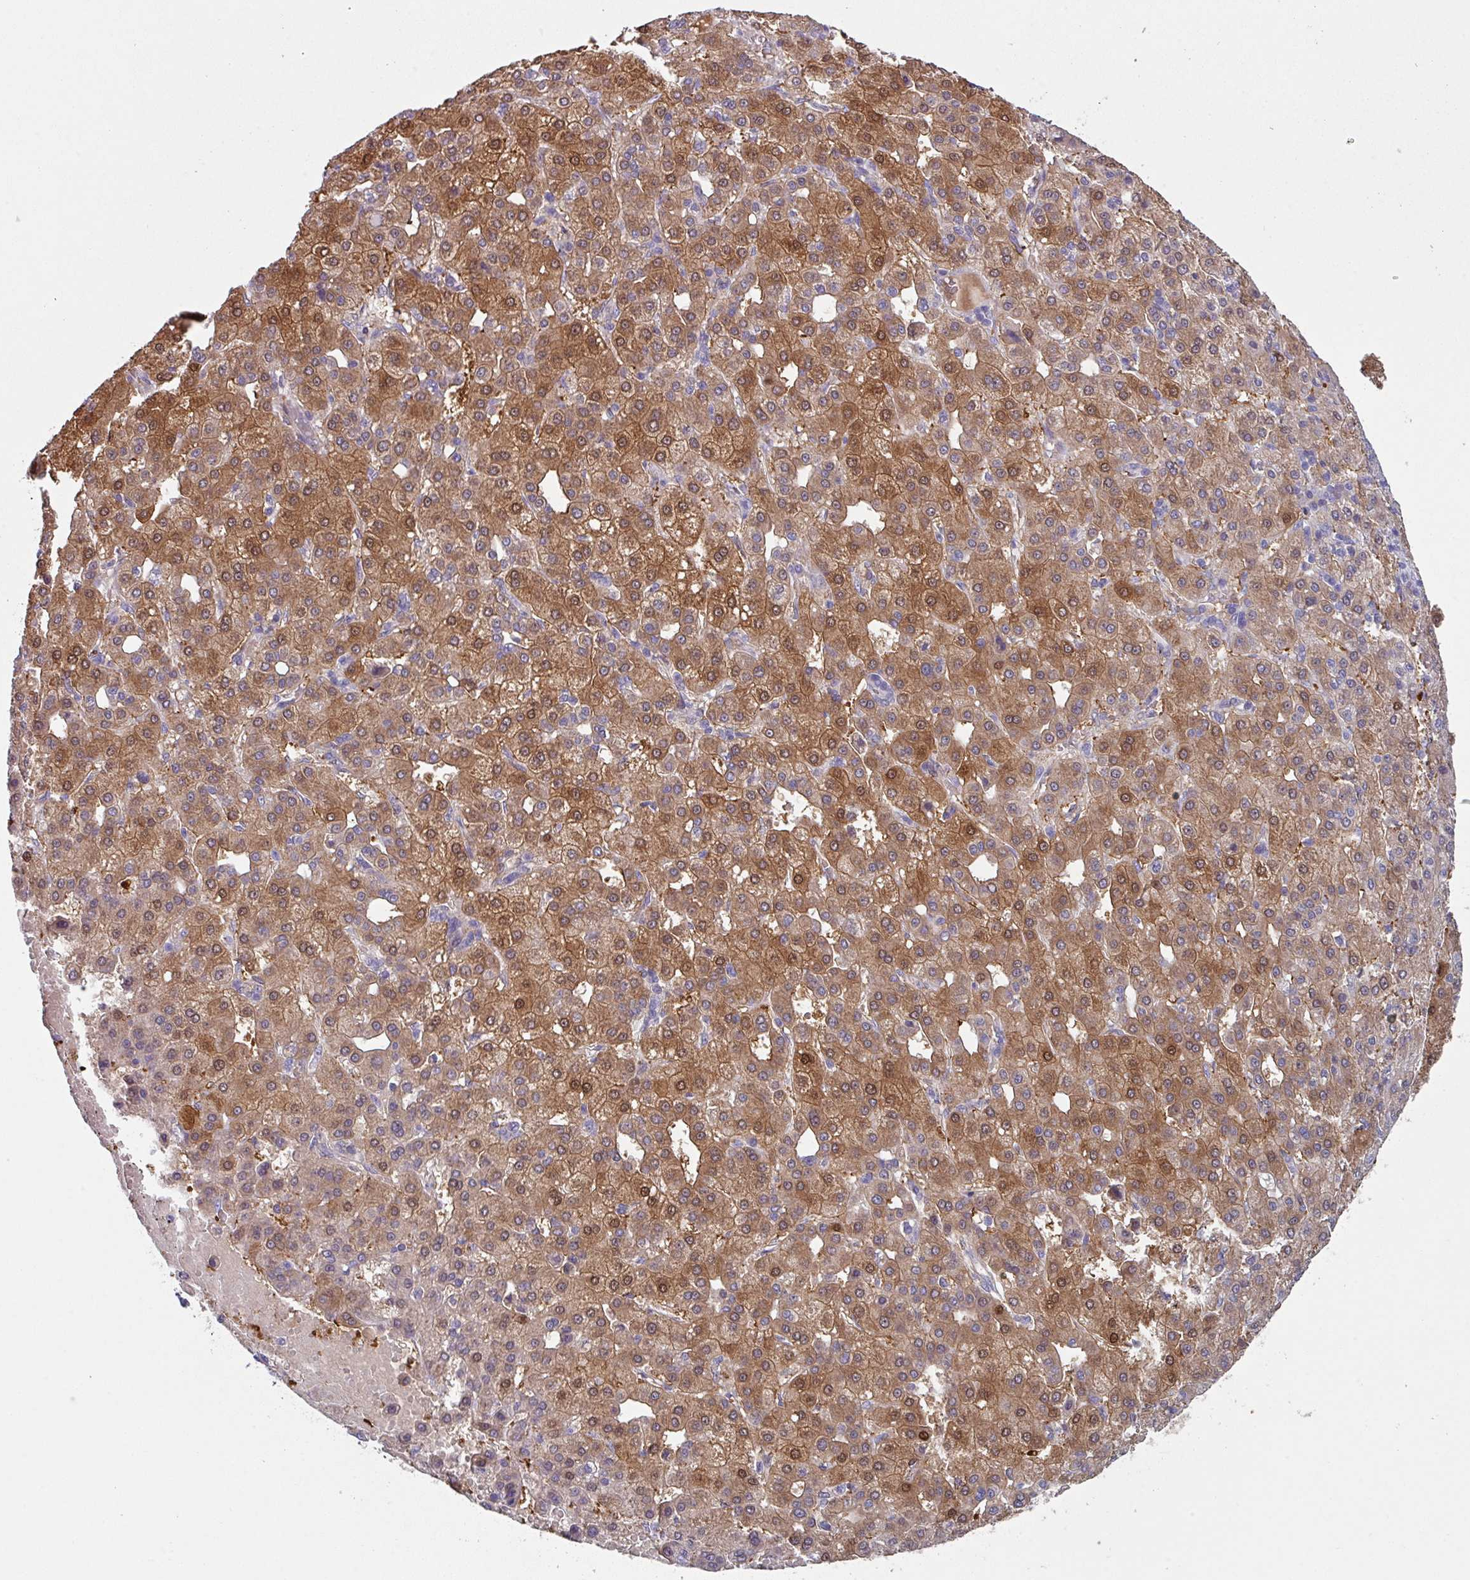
{"staining": {"intensity": "moderate", "quantity": "25%-75%", "location": "cytoplasmic/membranous,nuclear"}, "tissue": "liver cancer", "cell_type": "Tumor cells", "image_type": "cancer", "snomed": [{"axis": "morphology", "description": "Carcinoma, Hepatocellular, NOS"}, {"axis": "topography", "description": "Liver"}], "caption": "Brown immunohistochemical staining in hepatocellular carcinoma (liver) exhibits moderate cytoplasmic/membranous and nuclear expression in approximately 25%-75% of tumor cells. Using DAB (3,3'-diaminobenzidine) (brown) and hematoxylin (blue) stains, captured at high magnification using brightfield microscopy.", "gene": "DEFB115", "patient": {"sex": "male", "age": 65}}